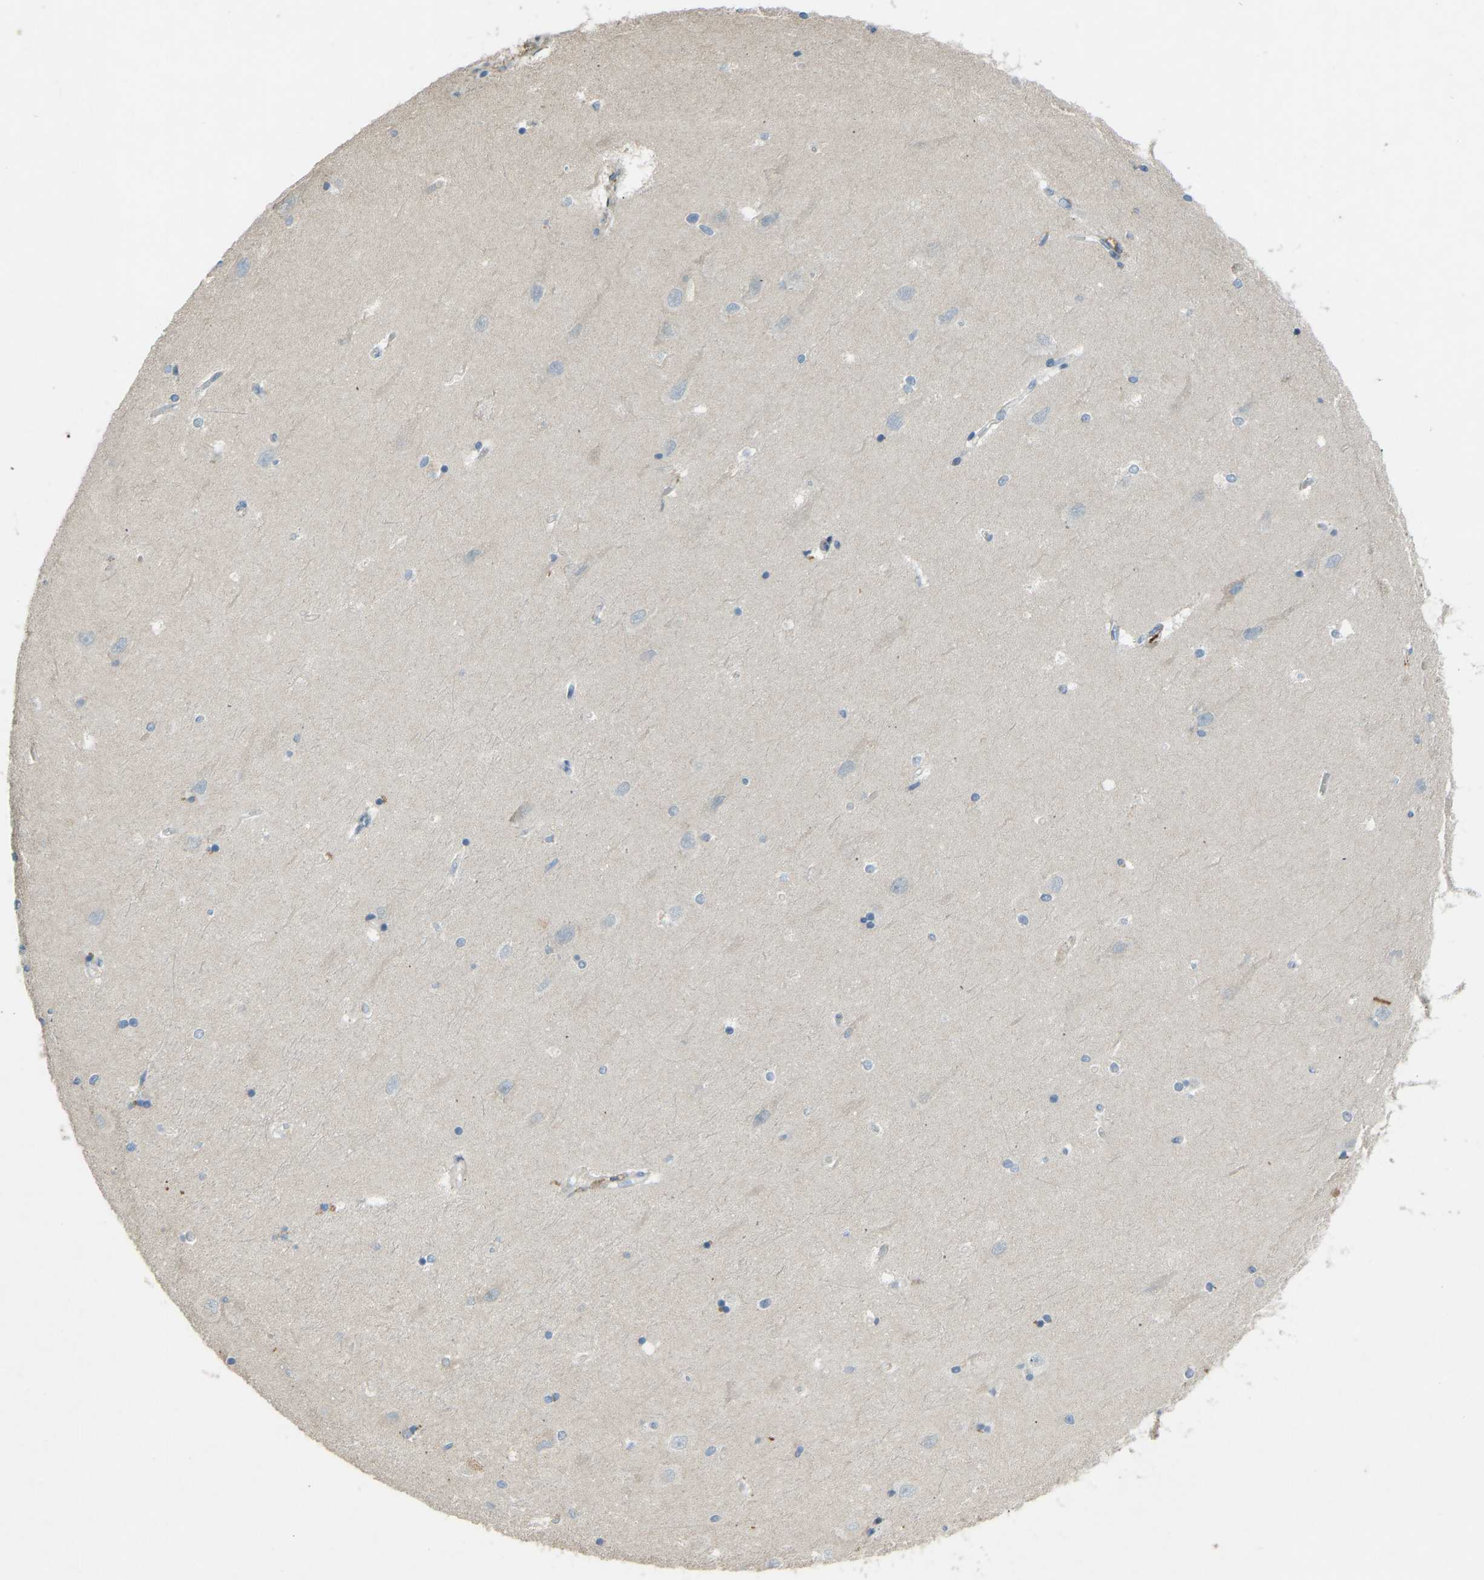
{"staining": {"intensity": "negative", "quantity": "none", "location": "none"}, "tissue": "hippocampus", "cell_type": "Glial cells", "image_type": "normal", "snomed": [{"axis": "morphology", "description": "Normal tissue, NOS"}, {"axis": "topography", "description": "Hippocampus"}], "caption": "IHC photomicrograph of benign hippocampus: hippocampus stained with DAB exhibits no significant protein expression in glial cells.", "gene": "FBLN2", "patient": {"sex": "male", "age": 45}}